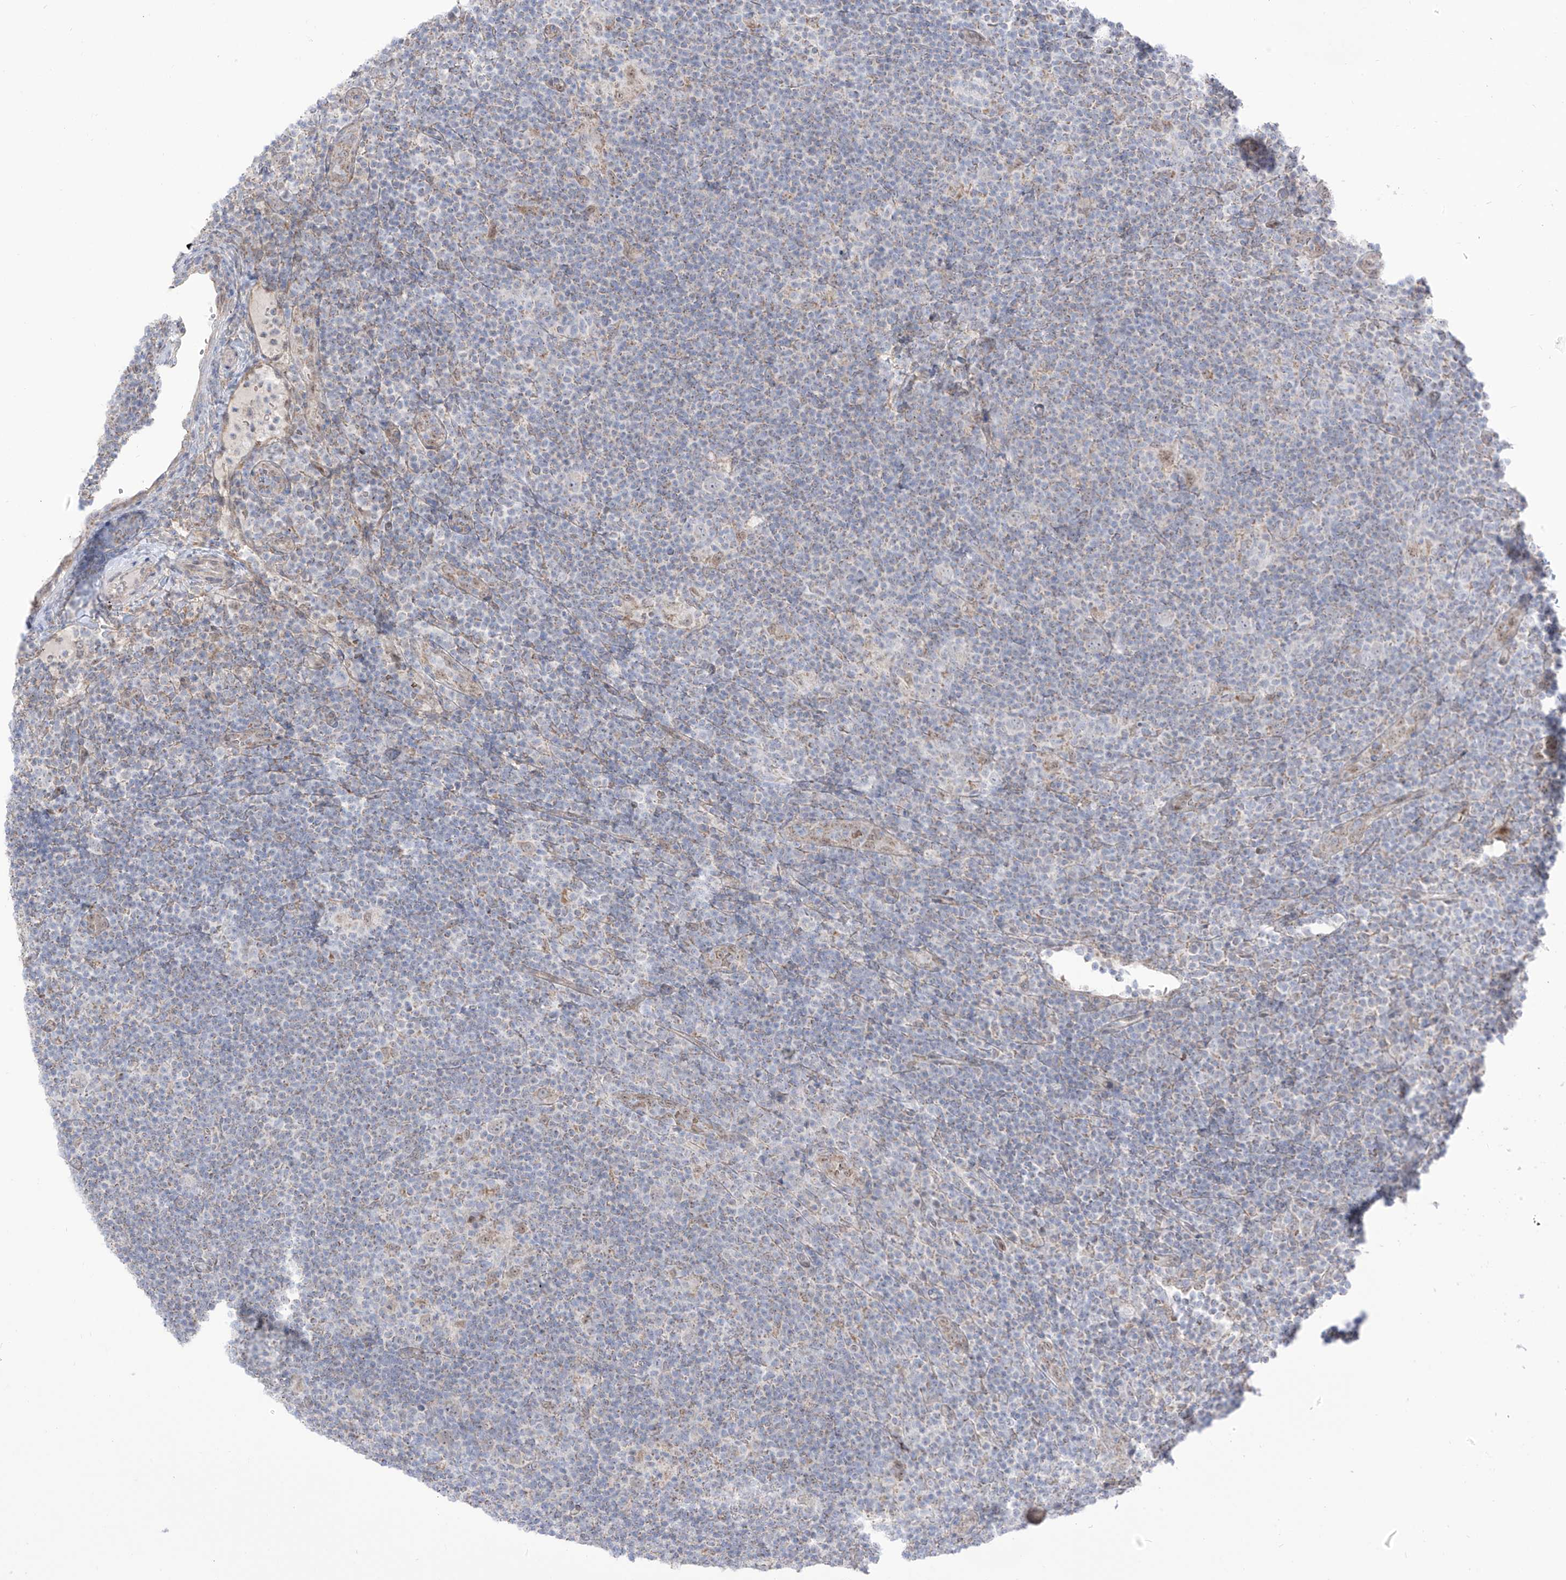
{"staining": {"intensity": "negative", "quantity": "none", "location": "none"}, "tissue": "lymphoma", "cell_type": "Tumor cells", "image_type": "cancer", "snomed": [{"axis": "morphology", "description": "Hodgkin's disease, NOS"}, {"axis": "topography", "description": "Lymph node"}], "caption": "Tumor cells are negative for protein expression in human Hodgkin's disease.", "gene": "ARHGEF40", "patient": {"sex": "female", "age": 57}}